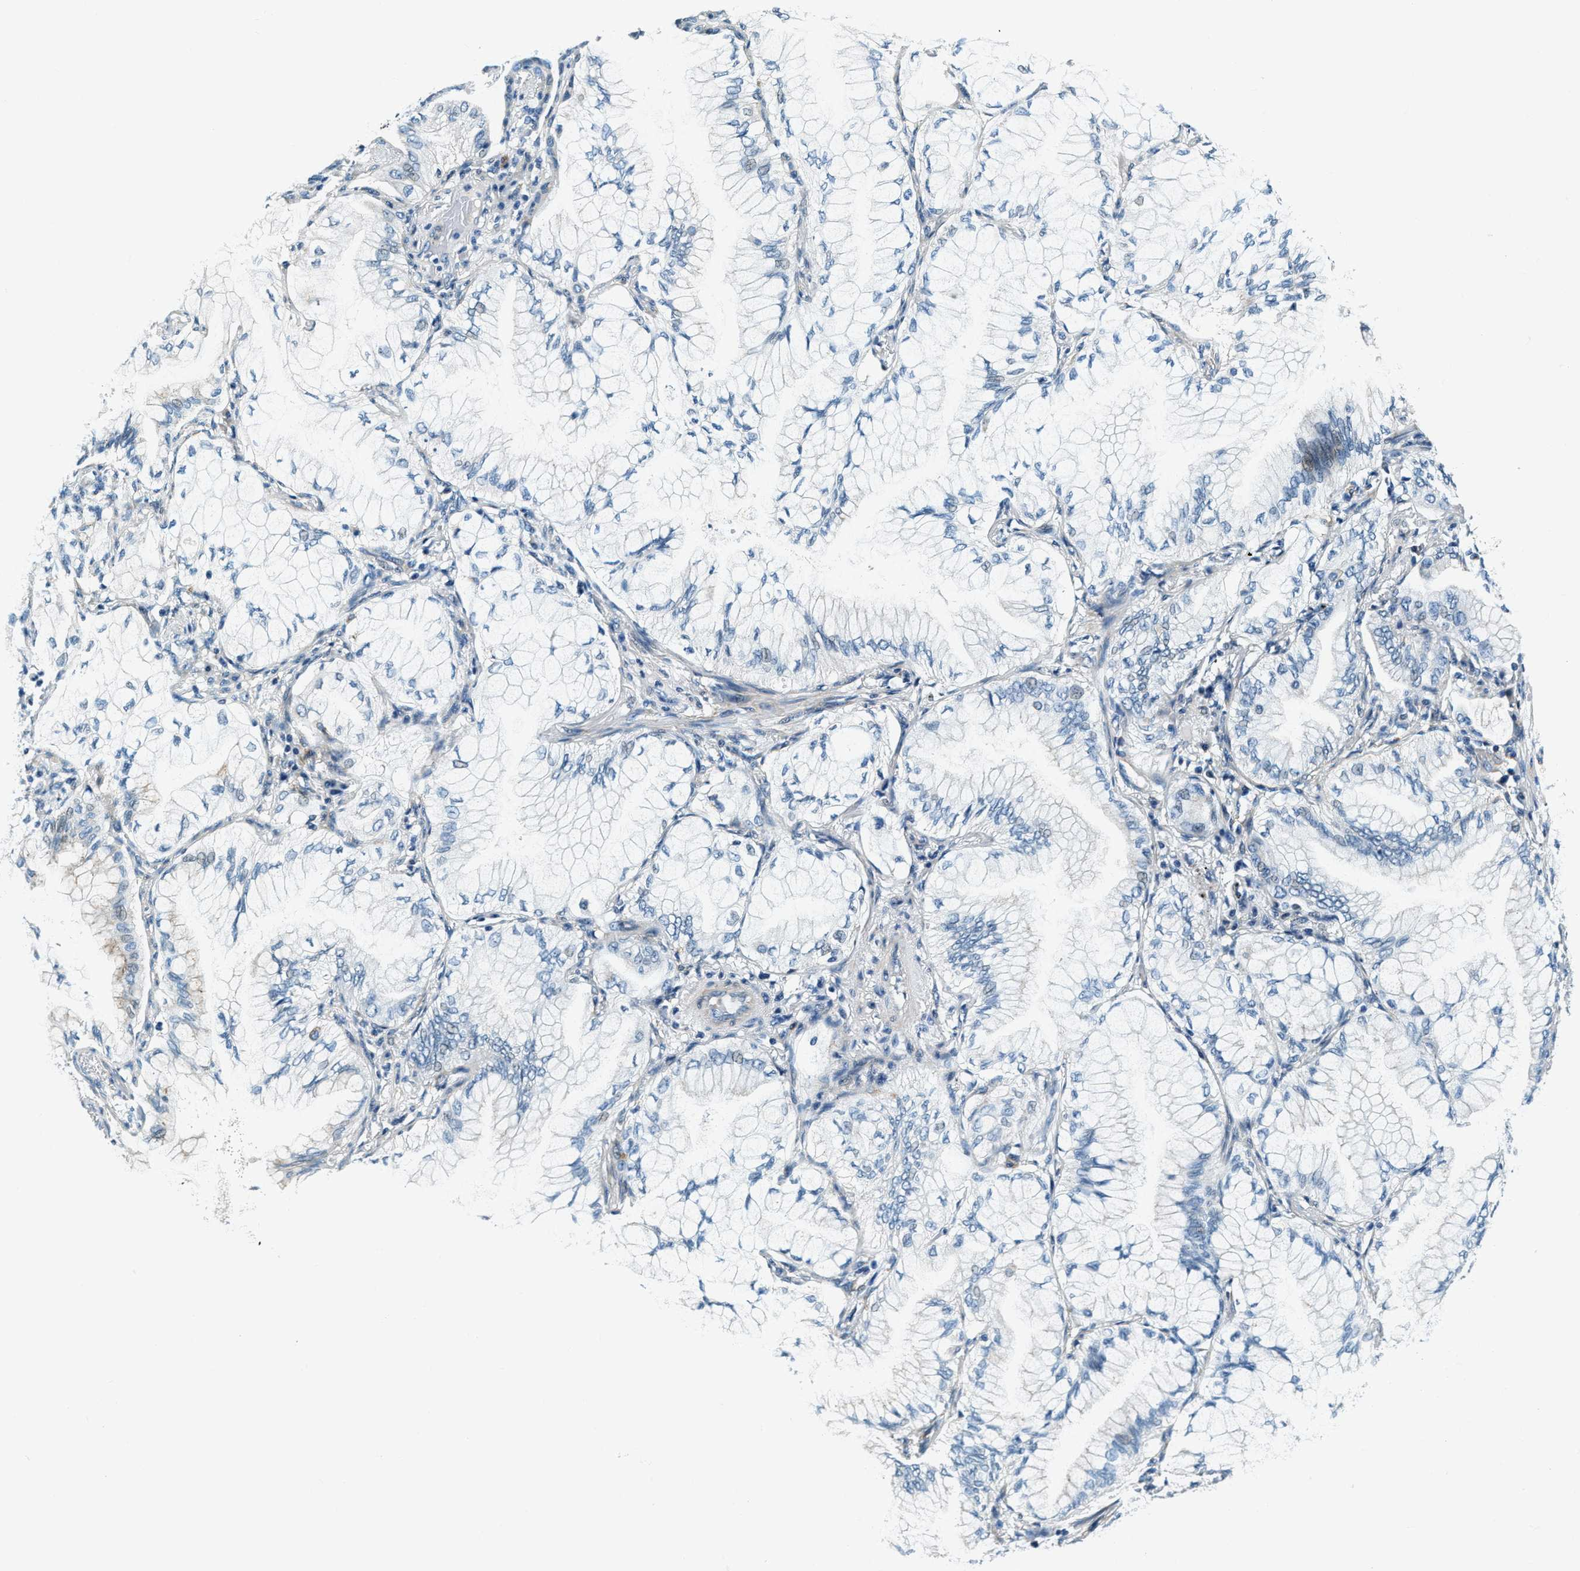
{"staining": {"intensity": "negative", "quantity": "none", "location": "none"}, "tissue": "lung cancer", "cell_type": "Tumor cells", "image_type": "cancer", "snomed": [{"axis": "morphology", "description": "Adenocarcinoma, NOS"}, {"axis": "topography", "description": "Lung"}], "caption": "This is a photomicrograph of immunohistochemistry staining of lung cancer (adenocarcinoma), which shows no positivity in tumor cells.", "gene": "C2orf66", "patient": {"sex": "female", "age": 70}}